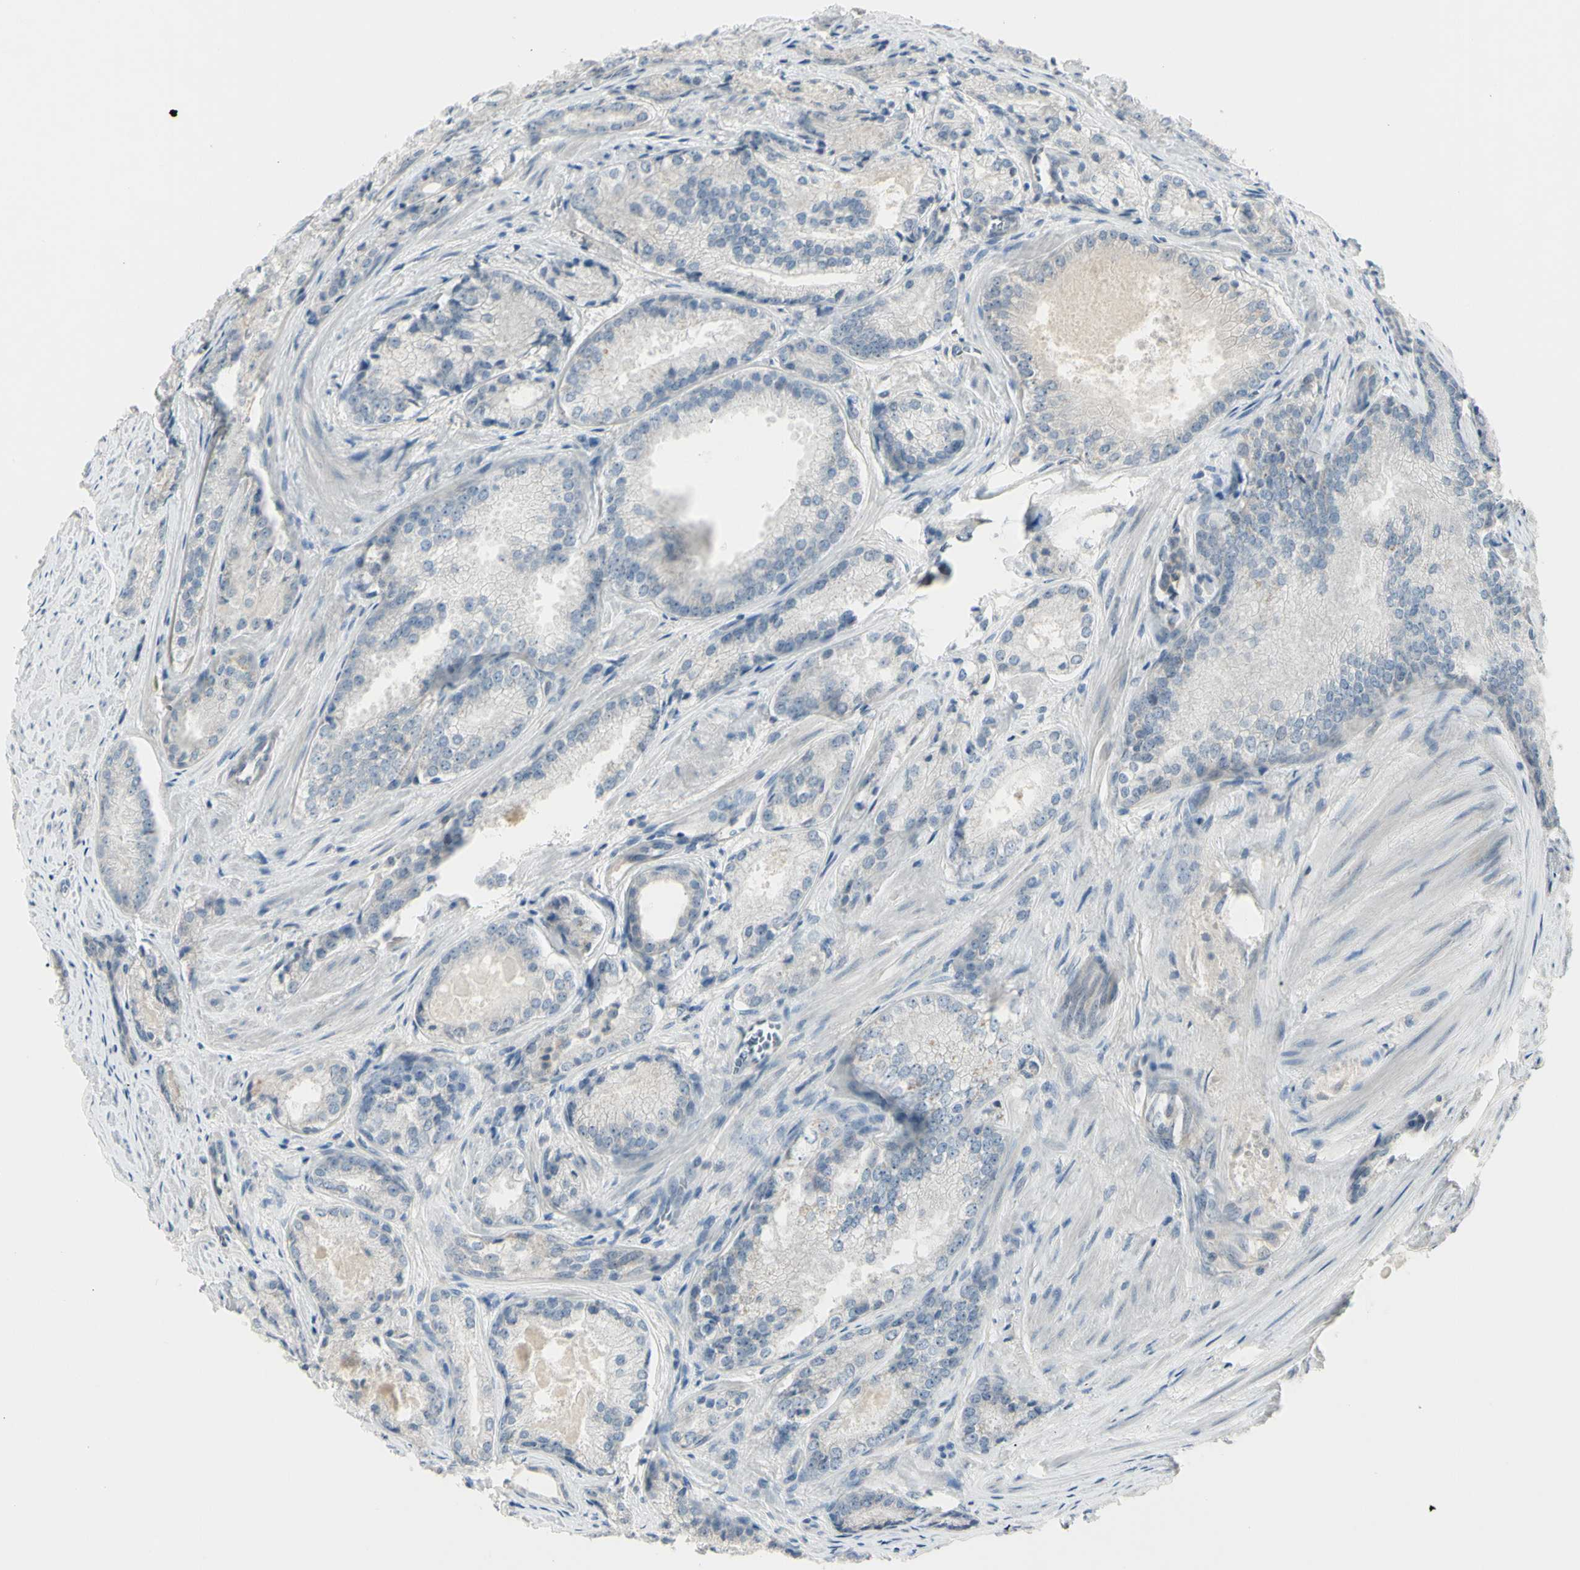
{"staining": {"intensity": "negative", "quantity": "none", "location": "none"}, "tissue": "prostate cancer", "cell_type": "Tumor cells", "image_type": "cancer", "snomed": [{"axis": "morphology", "description": "Adenocarcinoma, Low grade"}, {"axis": "topography", "description": "Prostate"}], "caption": "Human prostate adenocarcinoma (low-grade) stained for a protein using IHC demonstrates no positivity in tumor cells.", "gene": "PIAS4", "patient": {"sex": "male", "age": 60}}